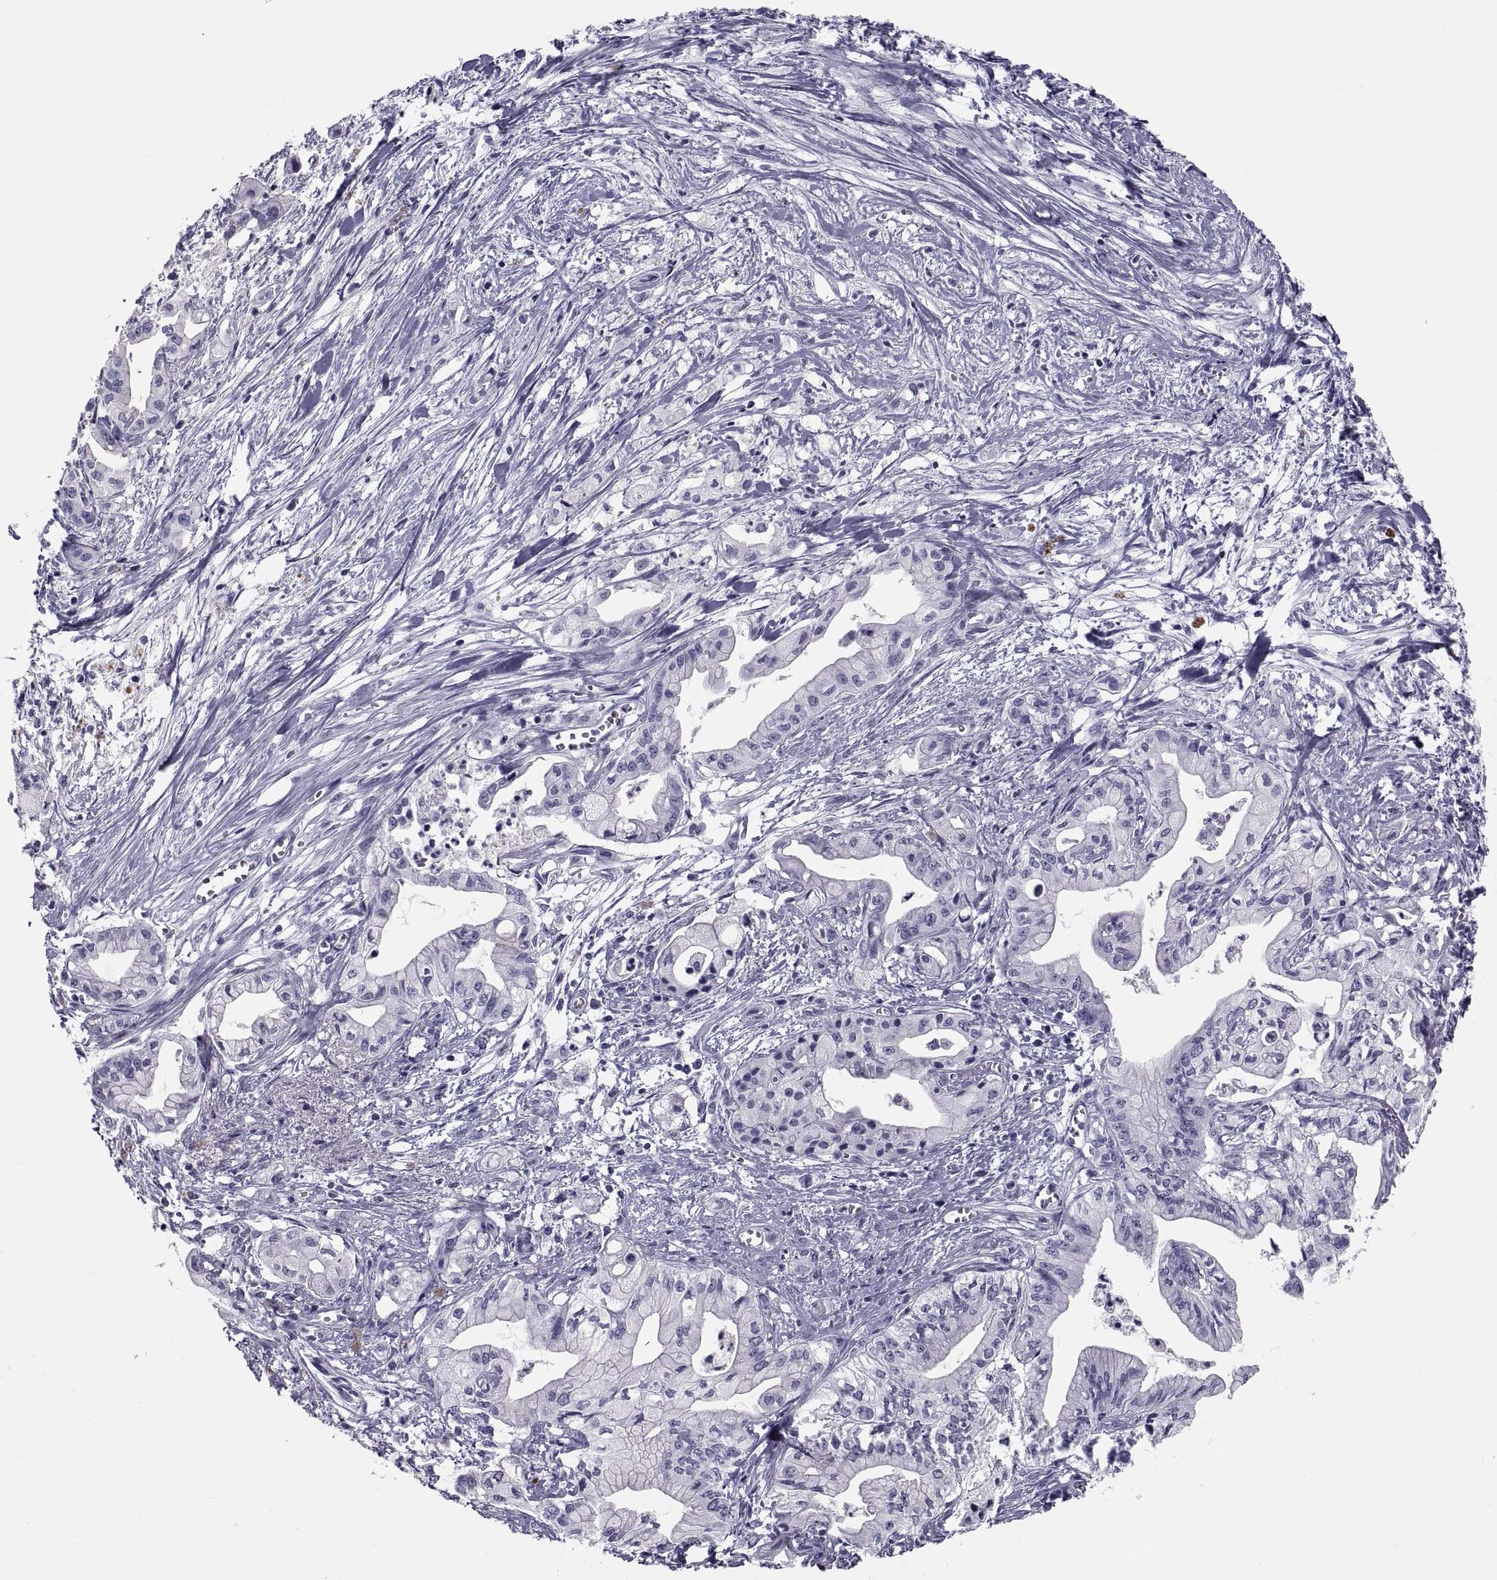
{"staining": {"intensity": "negative", "quantity": "none", "location": "none"}, "tissue": "pancreatic cancer", "cell_type": "Tumor cells", "image_type": "cancer", "snomed": [{"axis": "morphology", "description": "Adenocarcinoma, NOS"}, {"axis": "topography", "description": "Pancreas"}], "caption": "Tumor cells show no significant protein expression in pancreatic cancer (adenocarcinoma). (Stains: DAB IHC with hematoxylin counter stain, Microscopy: brightfield microscopy at high magnification).", "gene": "CRISP1", "patient": {"sex": "male", "age": 71}}